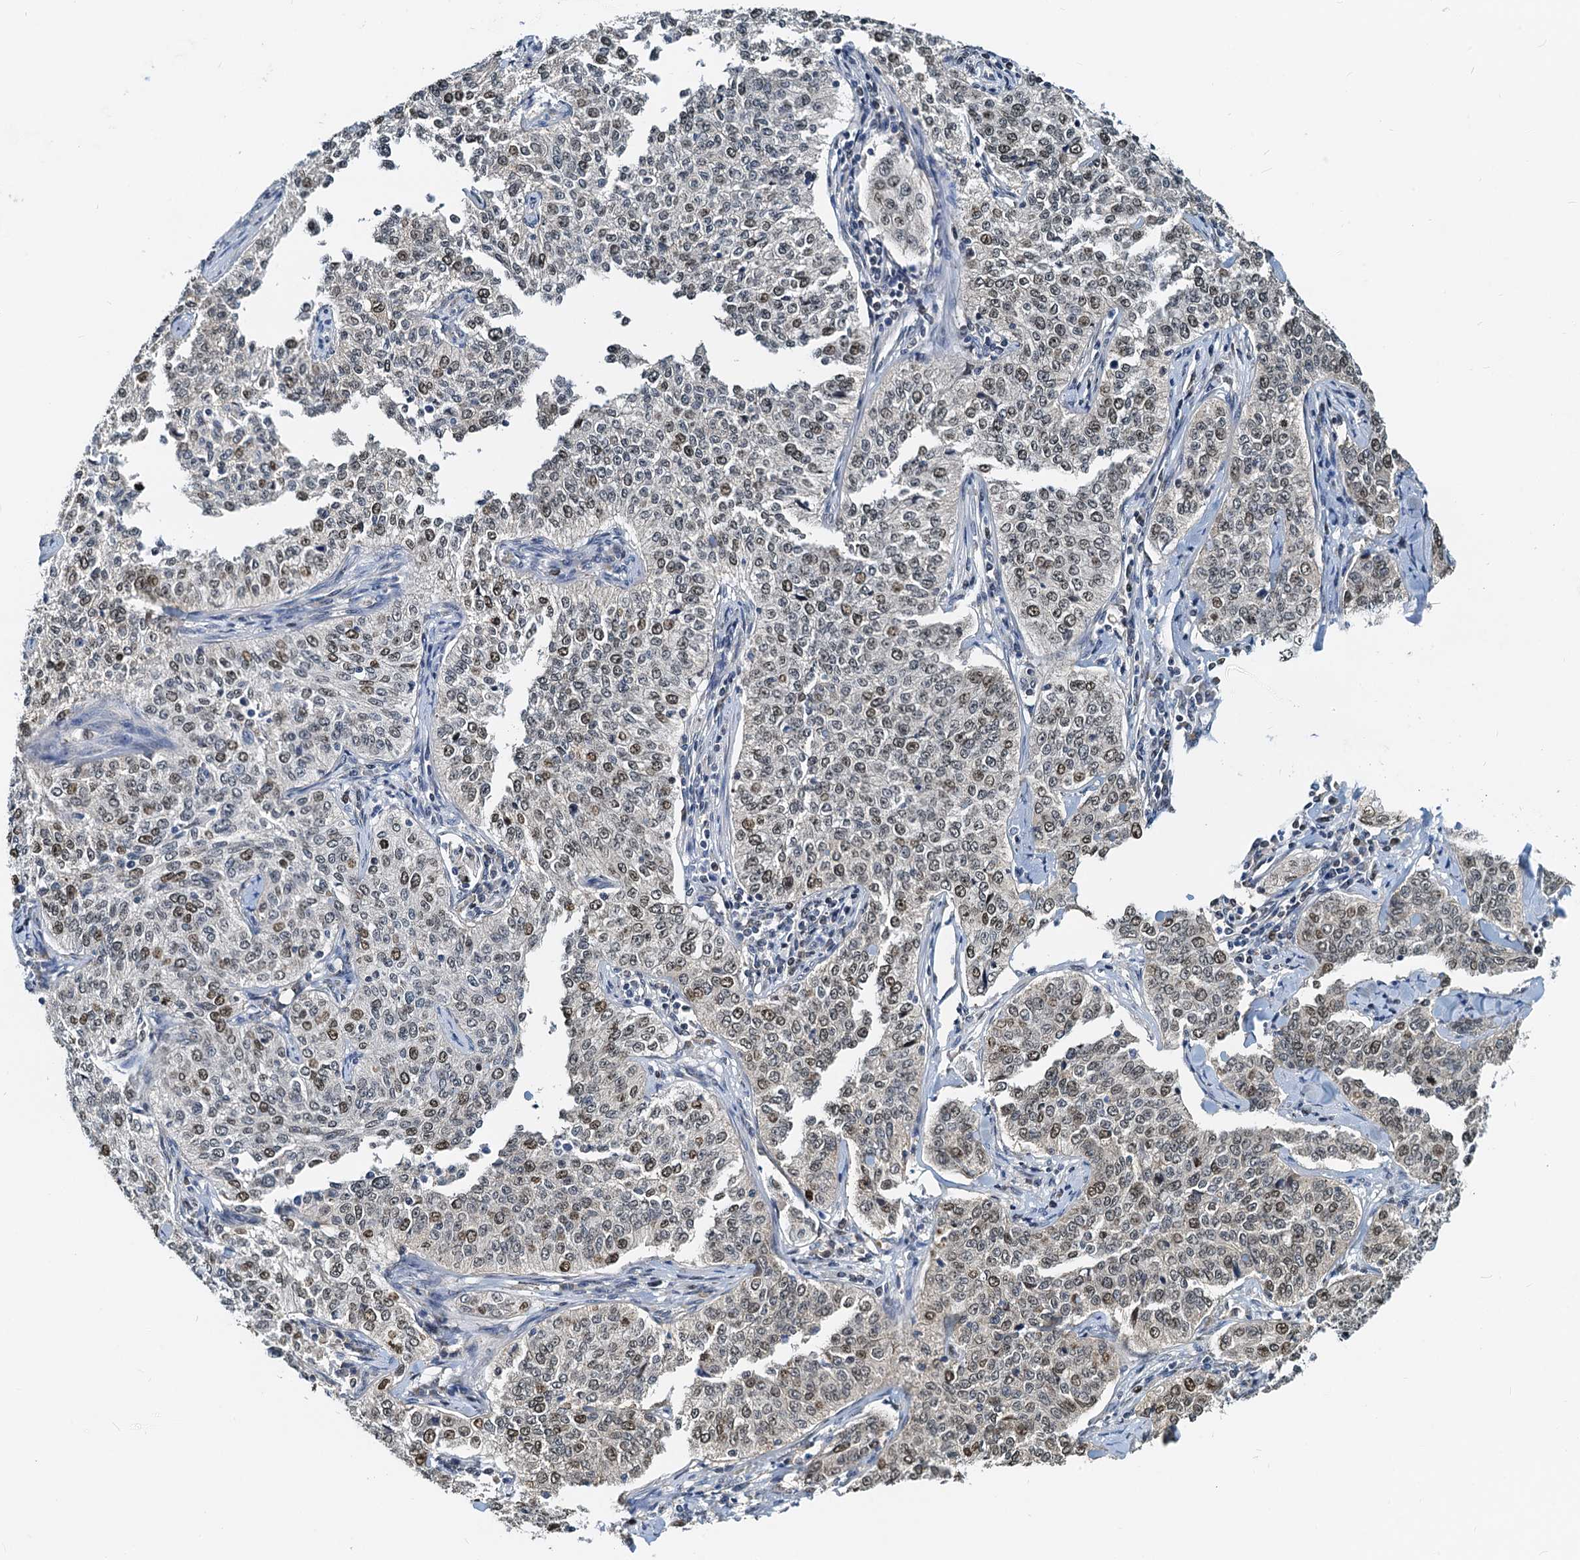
{"staining": {"intensity": "moderate", "quantity": "<25%", "location": "nuclear"}, "tissue": "cervical cancer", "cell_type": "Tumor cells", "image_type": "cancer", "snomed": [{"axis": "morphology", "description": "Squamous cell carcinoma, NOS"}, {"axis": "topography", "description": "Cervix"}], "caption": "Moderate nuclear staining is present in approximately <25% of tumor cells in cervical cancer (squamous cell carcinoma).", "gene": "PTGES3", "patient": {"sex": "female", "age": 35}}